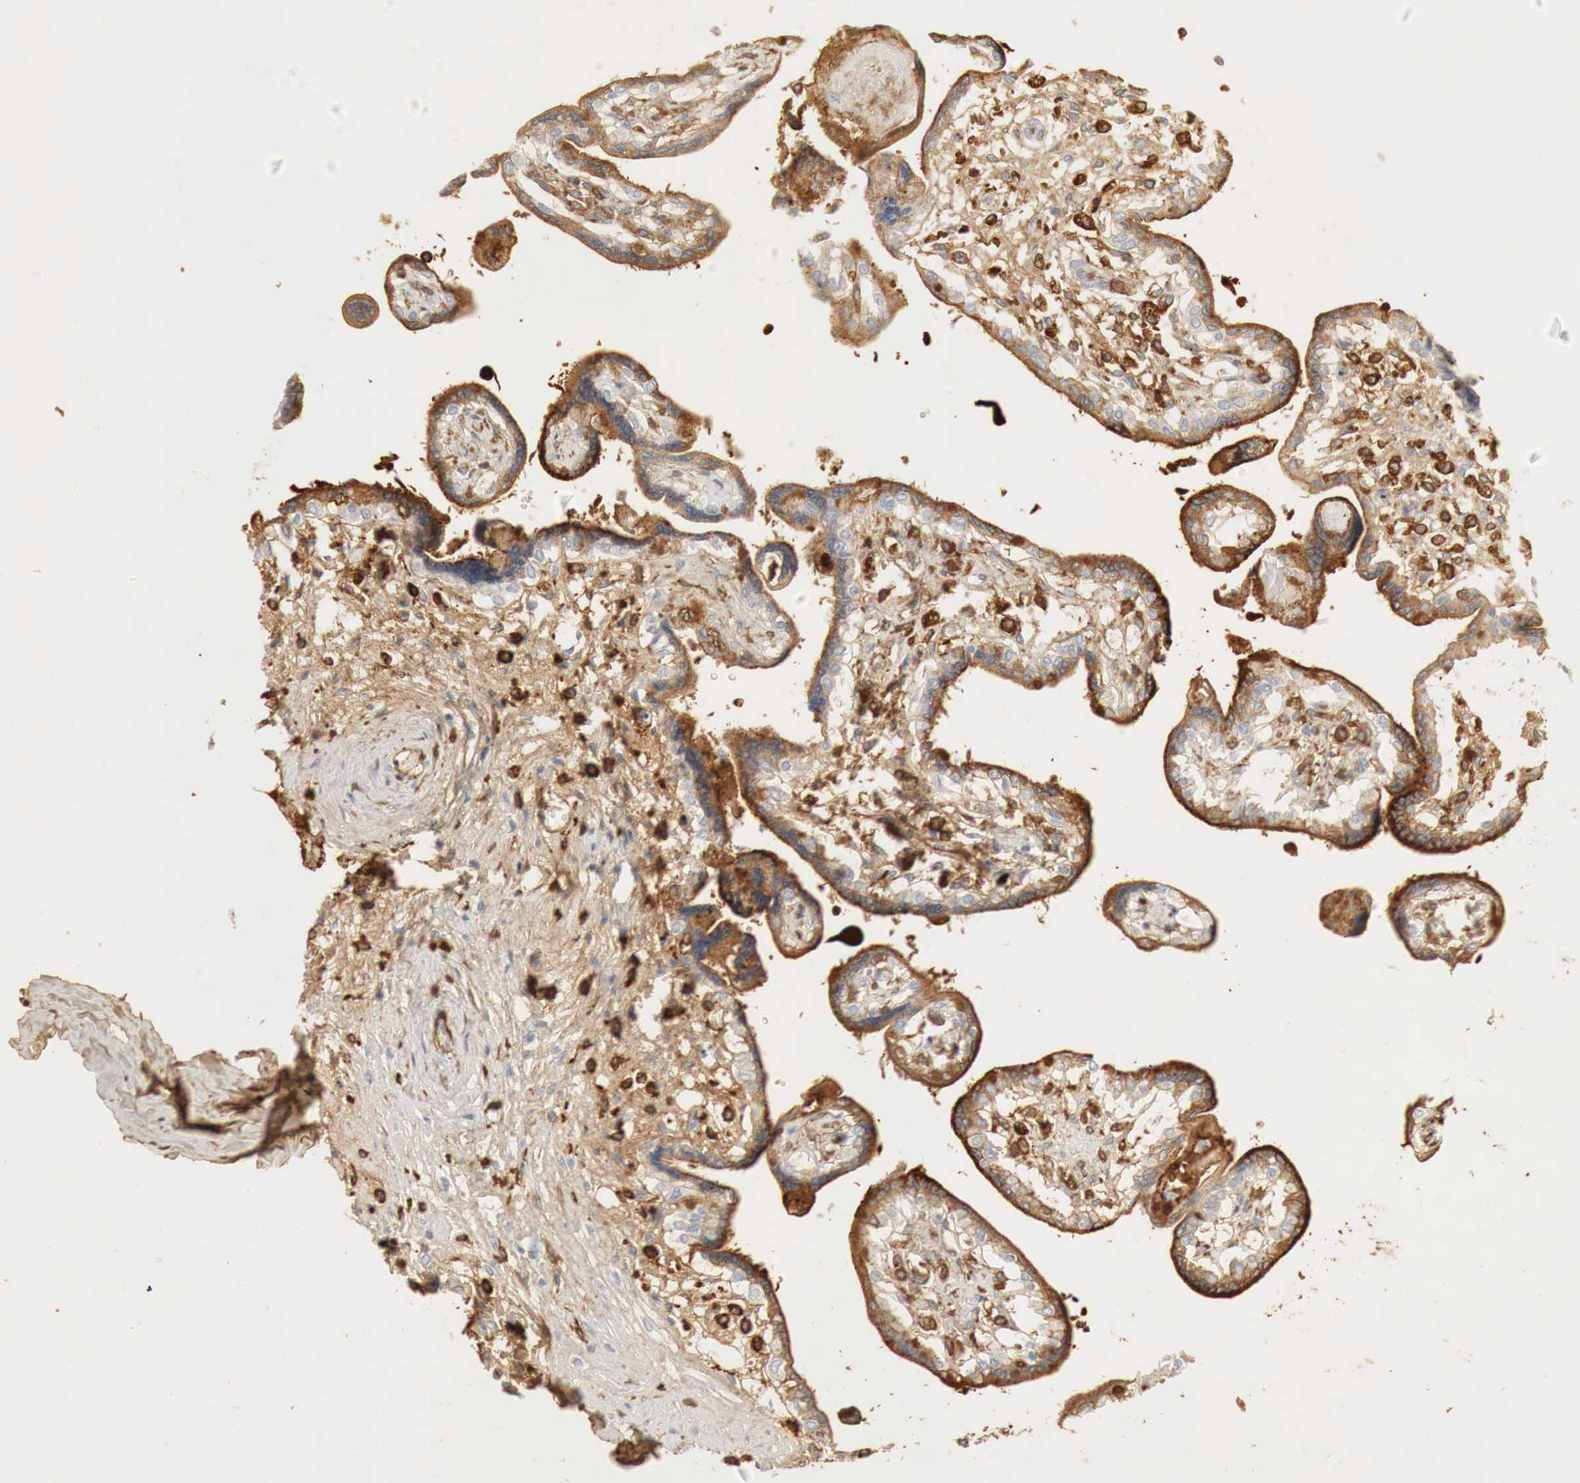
{"staining": {"intensity": "weak", "quantity": "25%-75%", "location": "cytoplasmic/membranous"}, "tissue": "placenta", "cell_type": "Decidual cells", "image_type": "normal", "snomed": [{"axis": "morphology", "description": "Normal tissue, NOS"}, {"axis": "topography", "description": "Placenta"}], "caption": "Normal placenta was stained to show a protein in brown. There is low levels of weak cytoplasmic/membranous staining in approximately 25%-75% of decidual cells. The protein of interest is stained brown, and the nuclei are stained in blue (DAB IHC with brightfield microscopy, high magnification).", "gene": "IGLC3", "patient": {"sex": "female", "age": 31}}